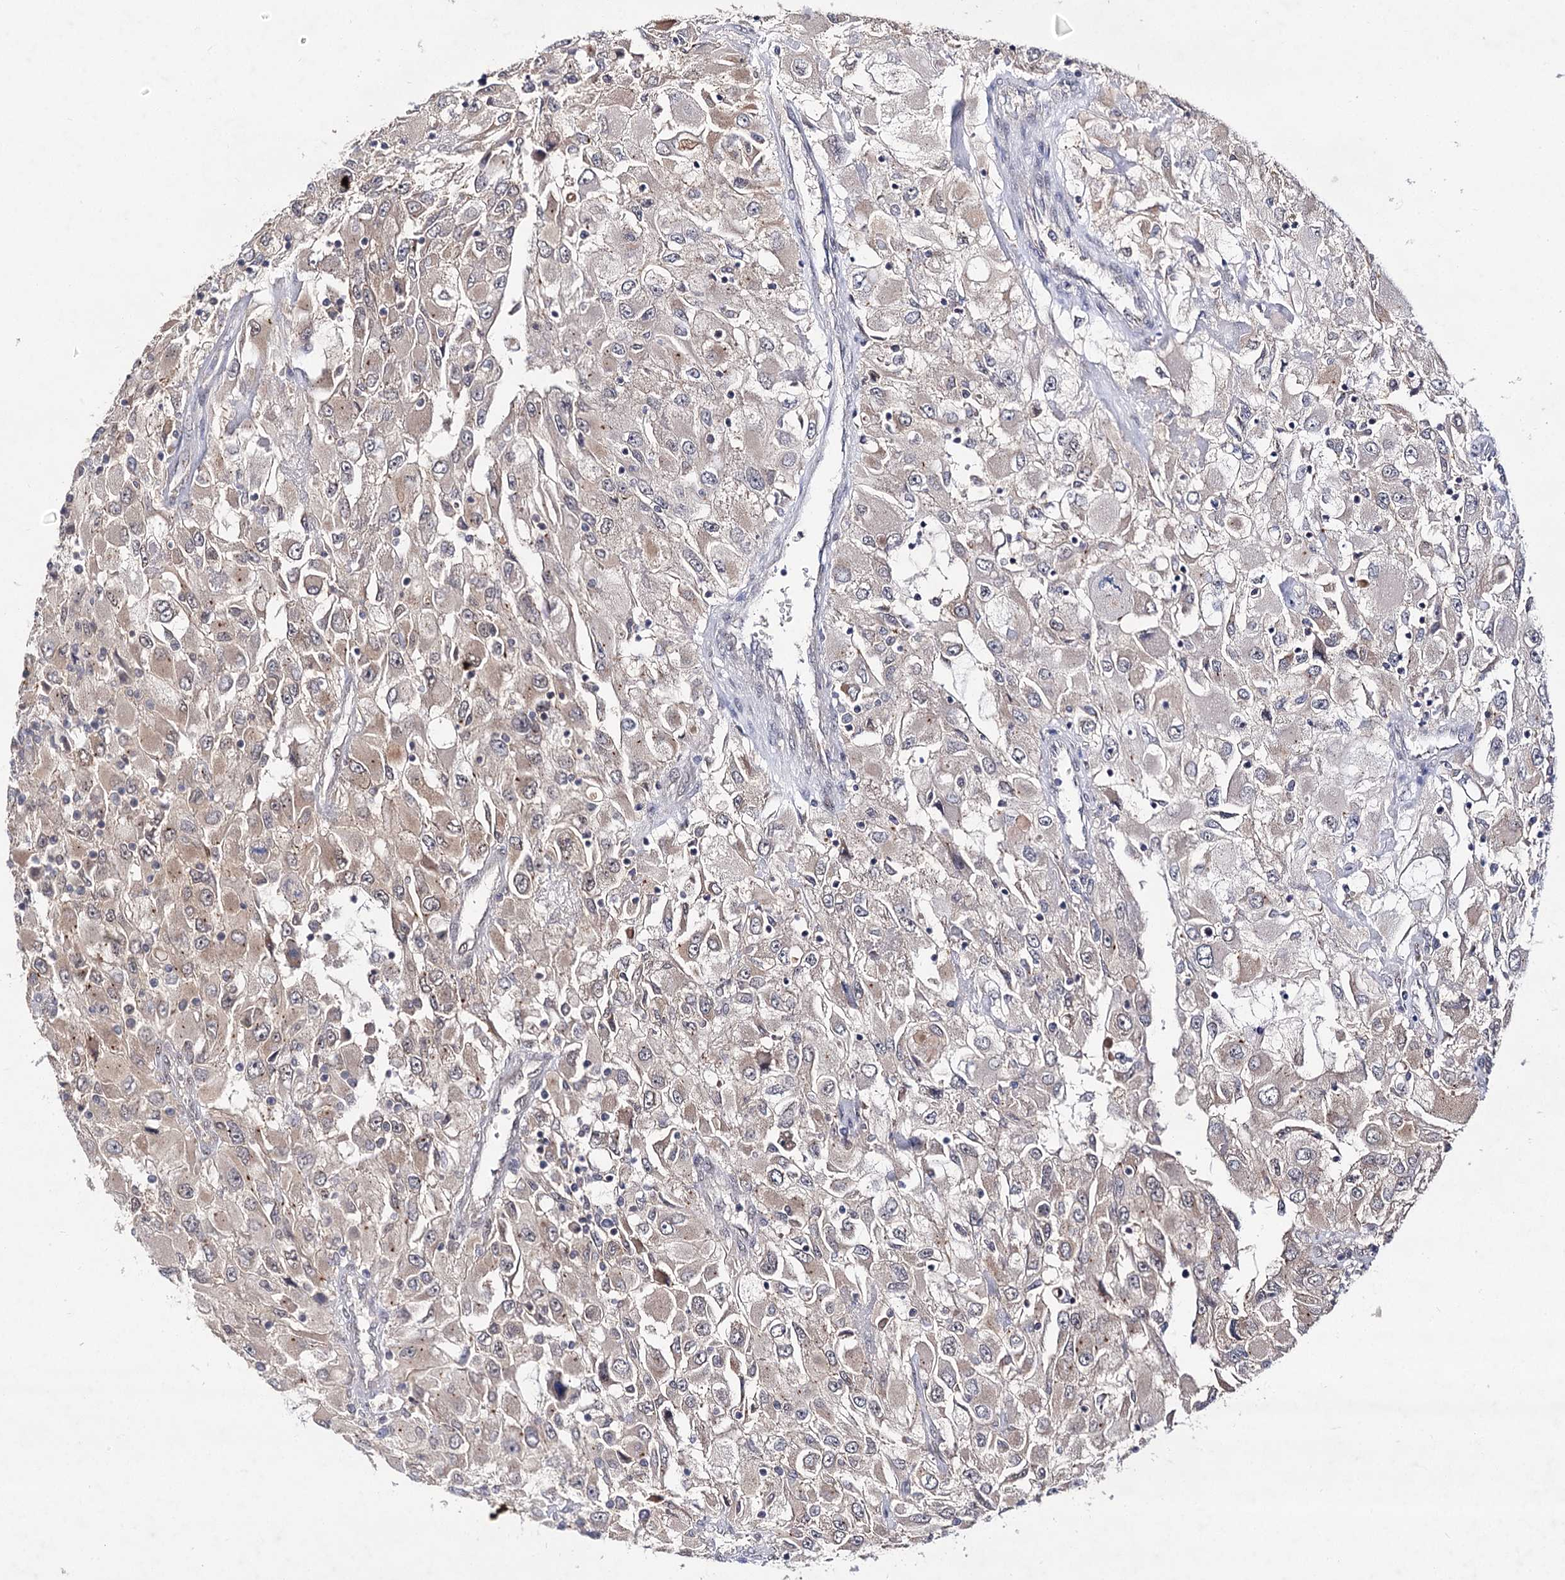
{"staining": {"intensity": "moderate", "quantity": "25%-75%", "location": "cytoplasmic/membranous"}, "tissue": "renal cancer", "cell_type": "Tumor cells", "image_type": "cancer", "snomed": [{"axis": "morphology", "description": "Adenocarcinoma, NOS"}, {"axis": "topography", "description": "Kidney"}], "caption": "Adenocarcinoma (renal) stained for a protein (brown) exhibits moderate cytoplasmic/membranous positive expression in approximately 25%-75% of tumor cells.", "gene": "FBXW8", "patient": {"sex": "female", "age": 52}}